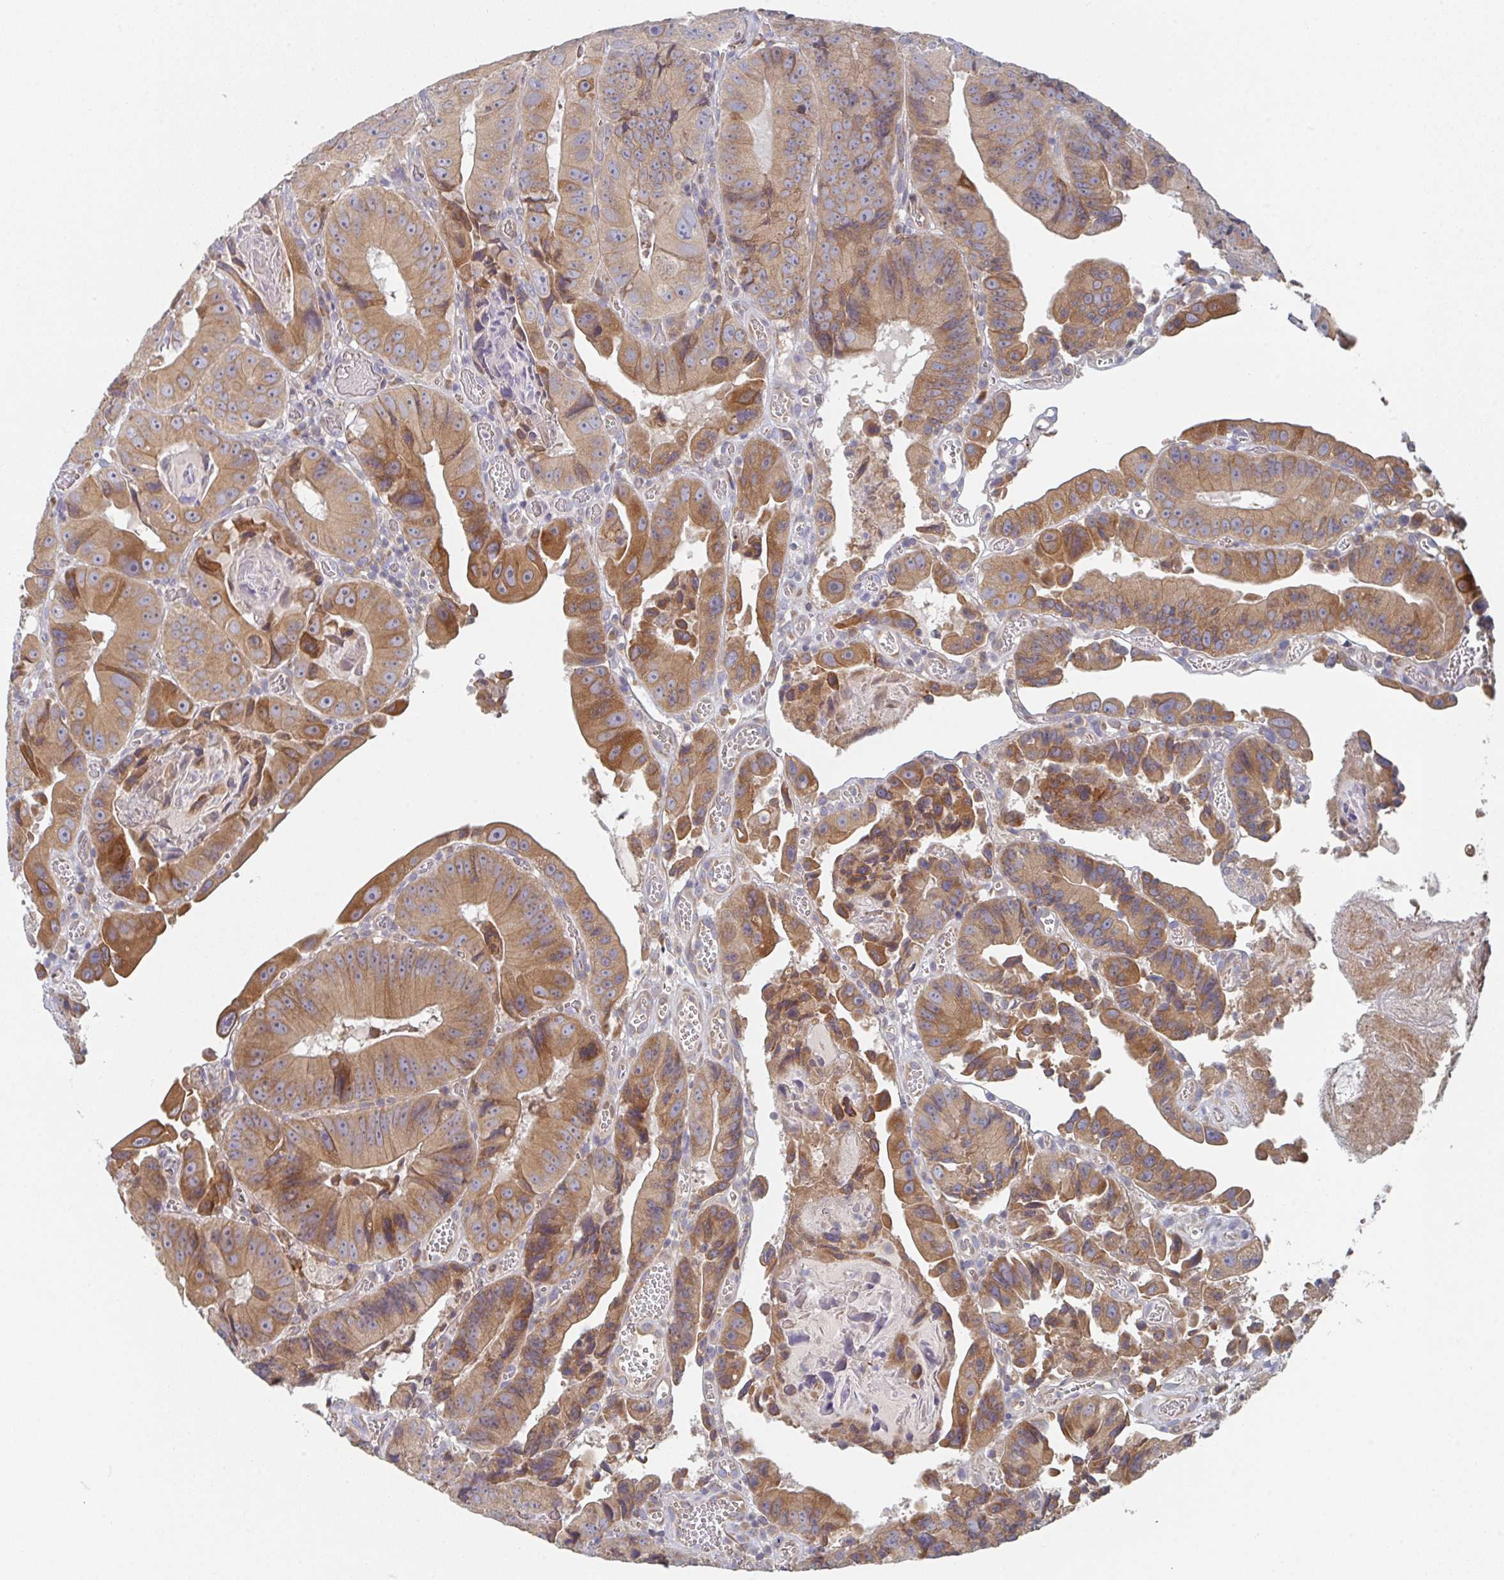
{"staining": {"intensity": "moderate", "quantity": ">75%", "location": "cytoplasmic/membranous"}, "tissue": "colorectal cancer", "cell_type": "Tumor cells", "image_type": "cancer", "snomed": [{"axis": "morphology", "description": "Adenocarcinoma, NOS"}, {"axis": "topography", "description": "Colon"}], "caption": "Tumor cells reveal moderate cytoplasmic/membranous staining in approximately >75% of cells in adenocarcinoma (colorectal).", "gene": "ELOVL1", "patient": {"sex": "female", "age": 86}}